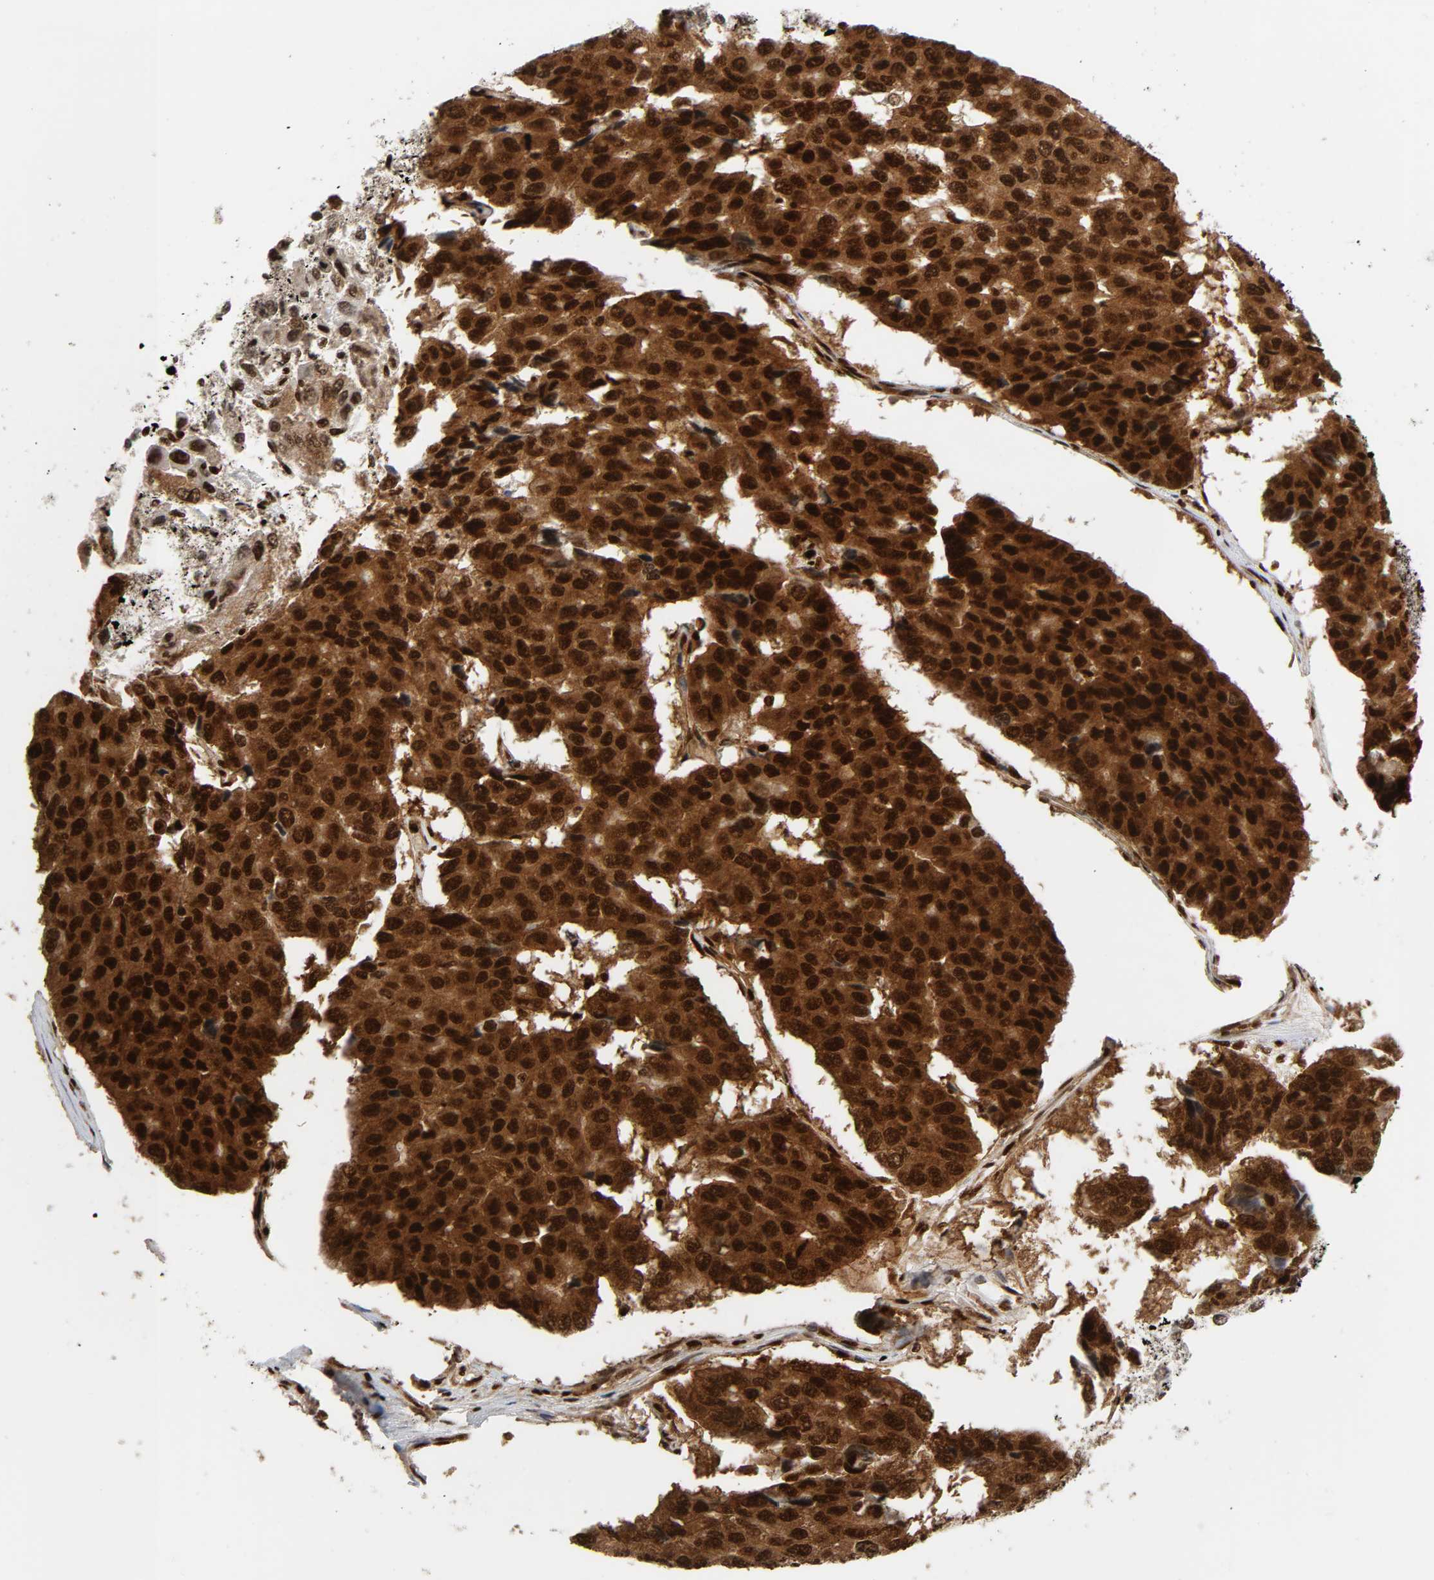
{"staining": {"intensity": "strong", "quantity": ">75%", "location": "cytoplasmic/membranous,nuclear"}, "tissue": "pancreatic cancer", "cell_type": "Tumor cells", "image_type": "cancer", "snomed": [{"axis": "morphology", "description": "Adenocarcinoma, NOS"}, {"axis": "topography", "description": "Pancreas"}], "caption": "Immunohistochemical staining of human pancreatic cancer (adenocarcinoma) reveals high levels of strong cytoplasmic/membranous and nuclear staining in approximately >75% of tumor cells.", "gene": "NFYB", "patient": {"sex": "male", "age": 50}}